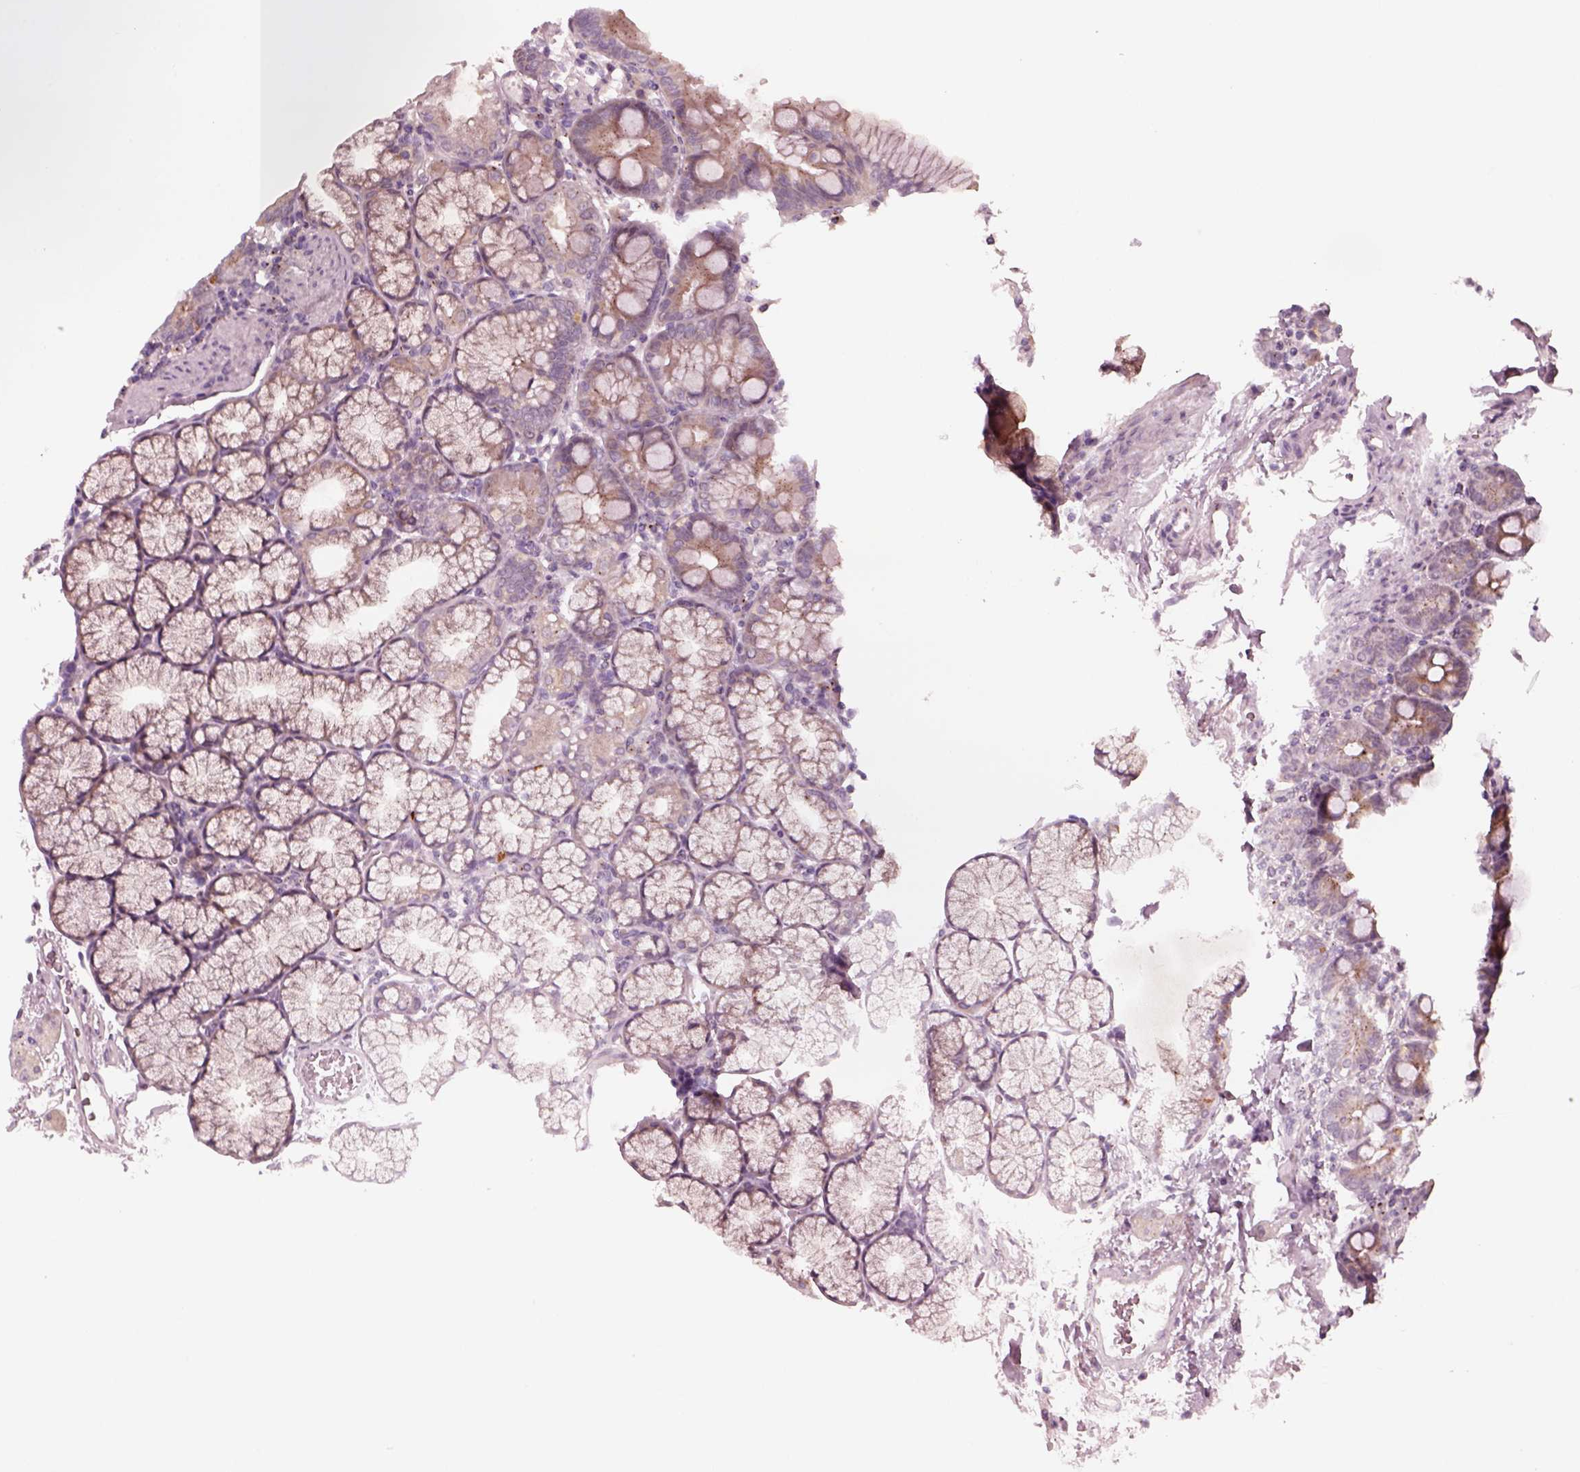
{"staining": {"intensity": "weak", "quantity": "<25%", "location": "cytoplasmic/membranous"}, "tissue": "duodenum", "cell_type": "Glandular cells", "image_type": "normal", "snomed": [{"axis": "morphology", "description": "Normal tissue, NOS"}, {"axis": "topography", "description": "Duodenum"}], "caption": "Protein analysis of benign duodenum demonstrates no significant positivity in glandular cells.", "gene": "SAXO1", "patient": {"sex": "male", "age": 59}}